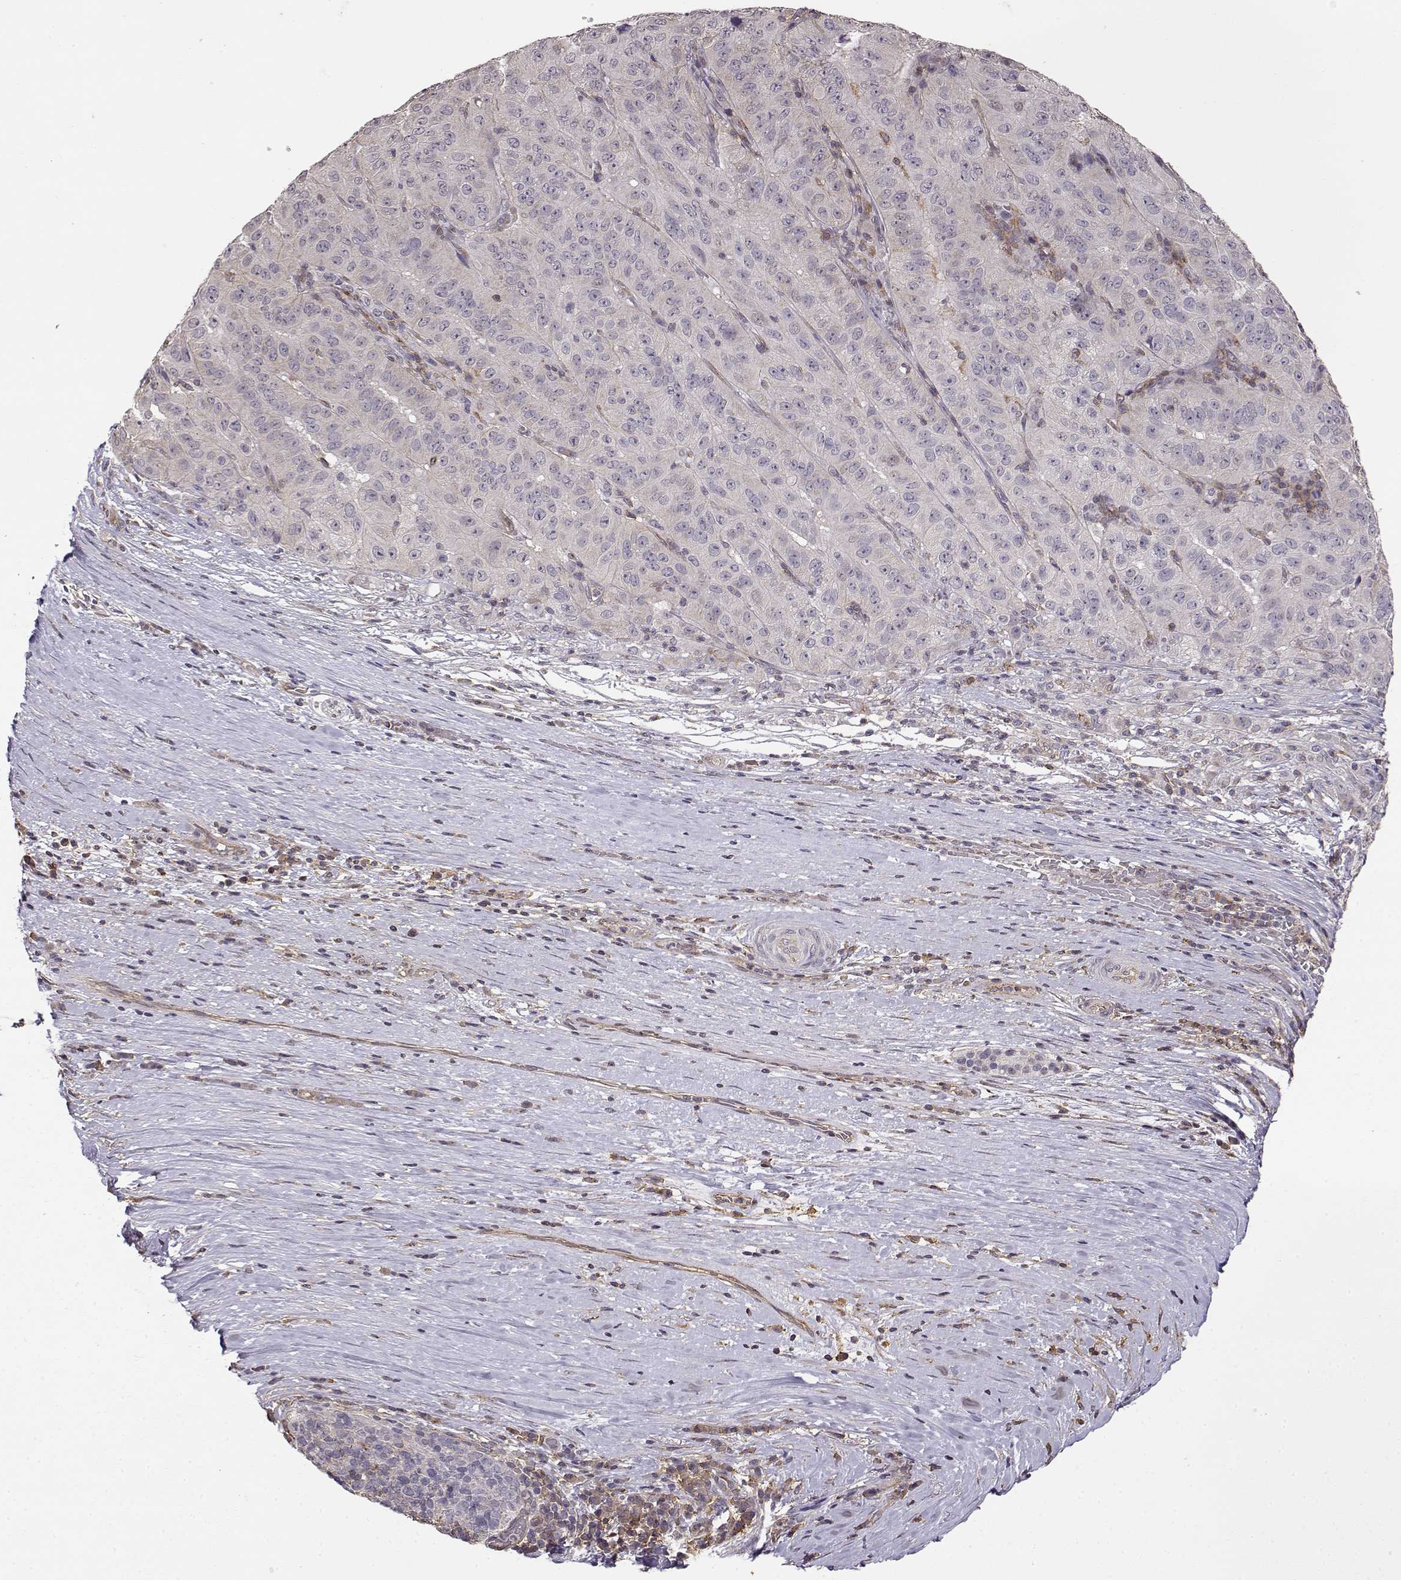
{"staining": {"intensity": "negative", "quantity": "none", "location": "none"}, "tissue": "pancreatic cancer", "cell_type": "Tumor cells", "image_type": "cancer", "snomed": [{"axis": "morphology", "description": "Adenocarcinoma, NOS"}, {"axis": "topography", "description": "Pancreas"}], "caption": "Histopathology image shows no protein positivity in tumor cells of pancreatic cancer tissue. The staining was performed using DAB to visualize the protein expression in brown, while the nuclei were stained in blue with hematoxylin (Magnification: 20x).", "gene": "IFITM1", "patient": {"sex": "male", "age": 63}}